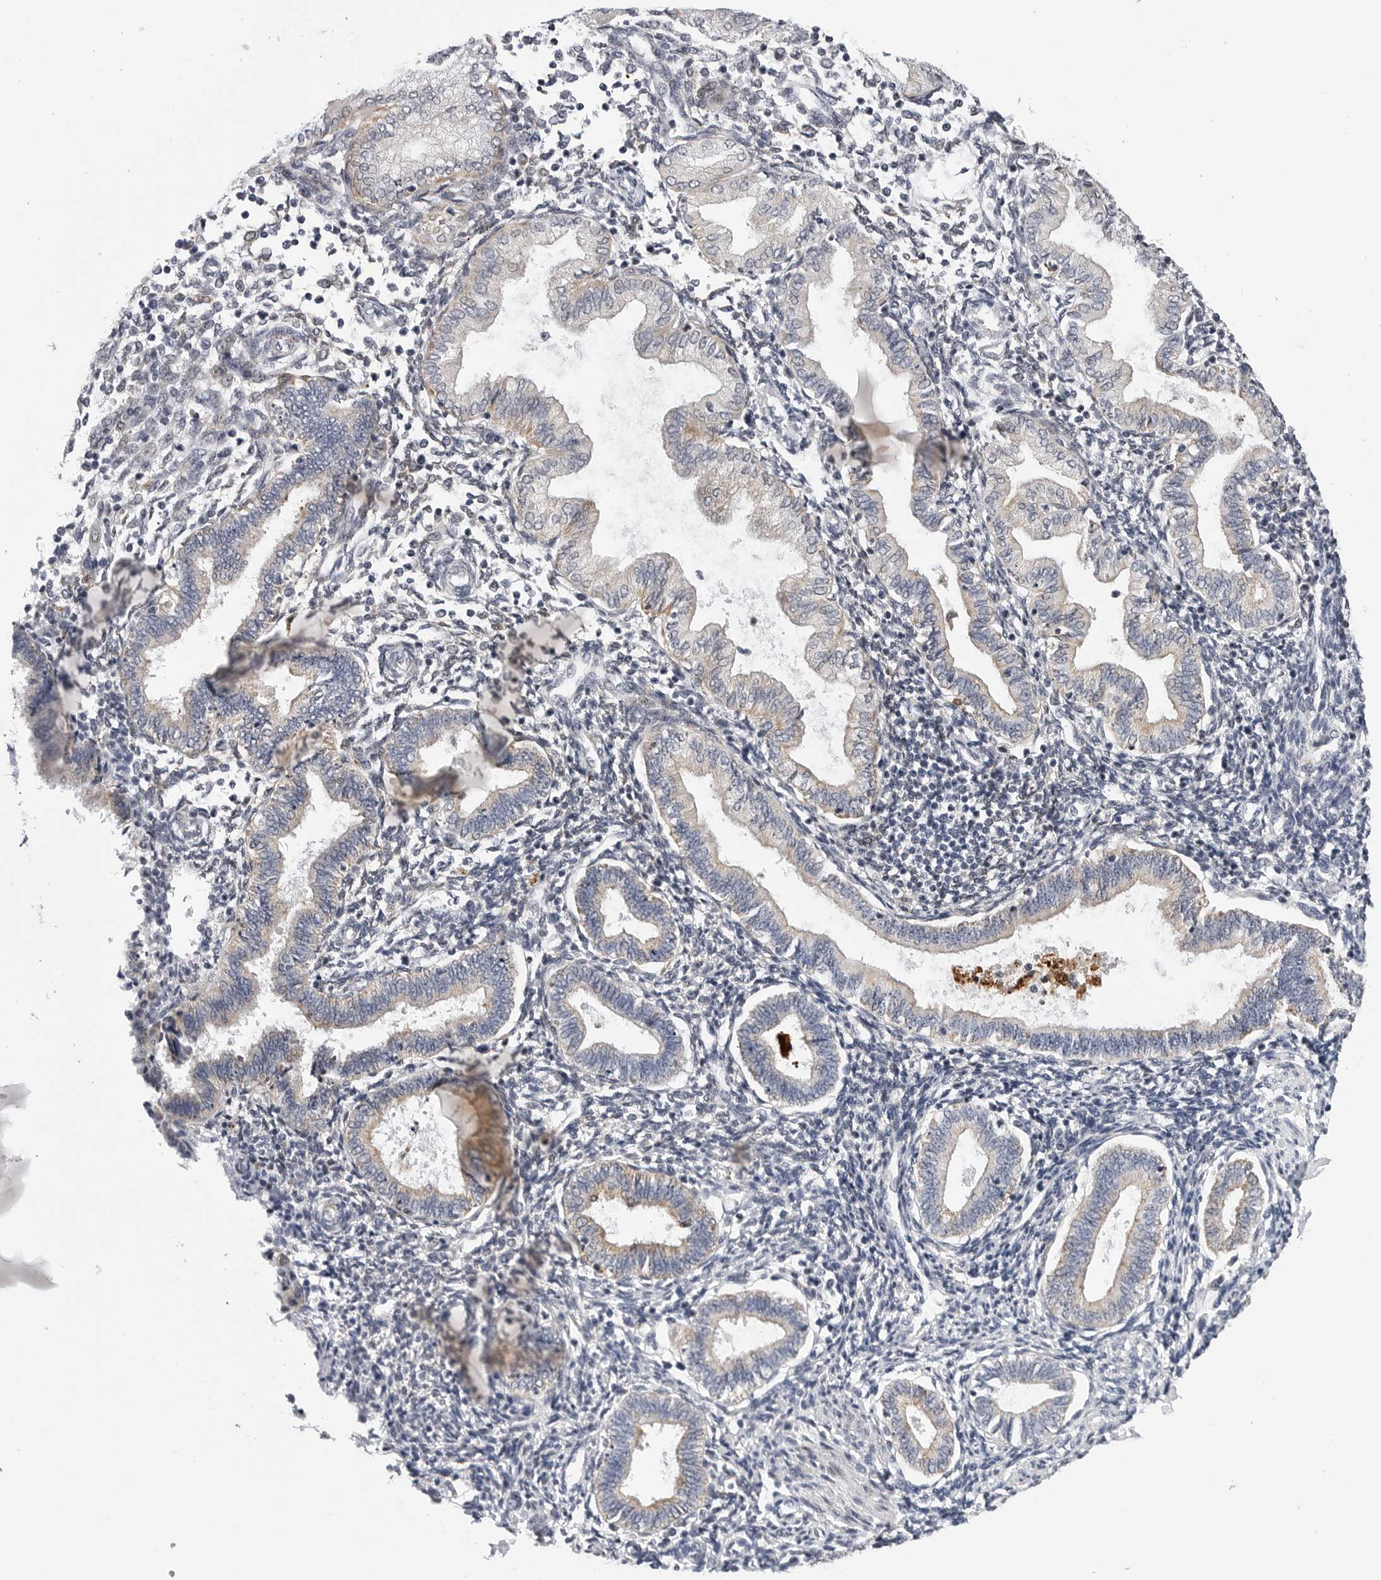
{"staining": {"intensity": "negative", "quantity": "none", "location": "none"}, "tissue": "endometrium", "cell_type": "Cells in endometrial stroma", "image_type": "normal", "snomed": [{"axis": "morphology", "description": "Normal tissue, NOS"}, {"axis": "topography", "description": "Endometrium"}], "caption": "Immunohistochemistry (IHC) histopathology image of normal endometrium: endometrium stained with DAB demonstrates no significant protein expression in cells in endometrial stroma.", "gene": "CDK20", "patient": {"sex": "female", "age": 53}}